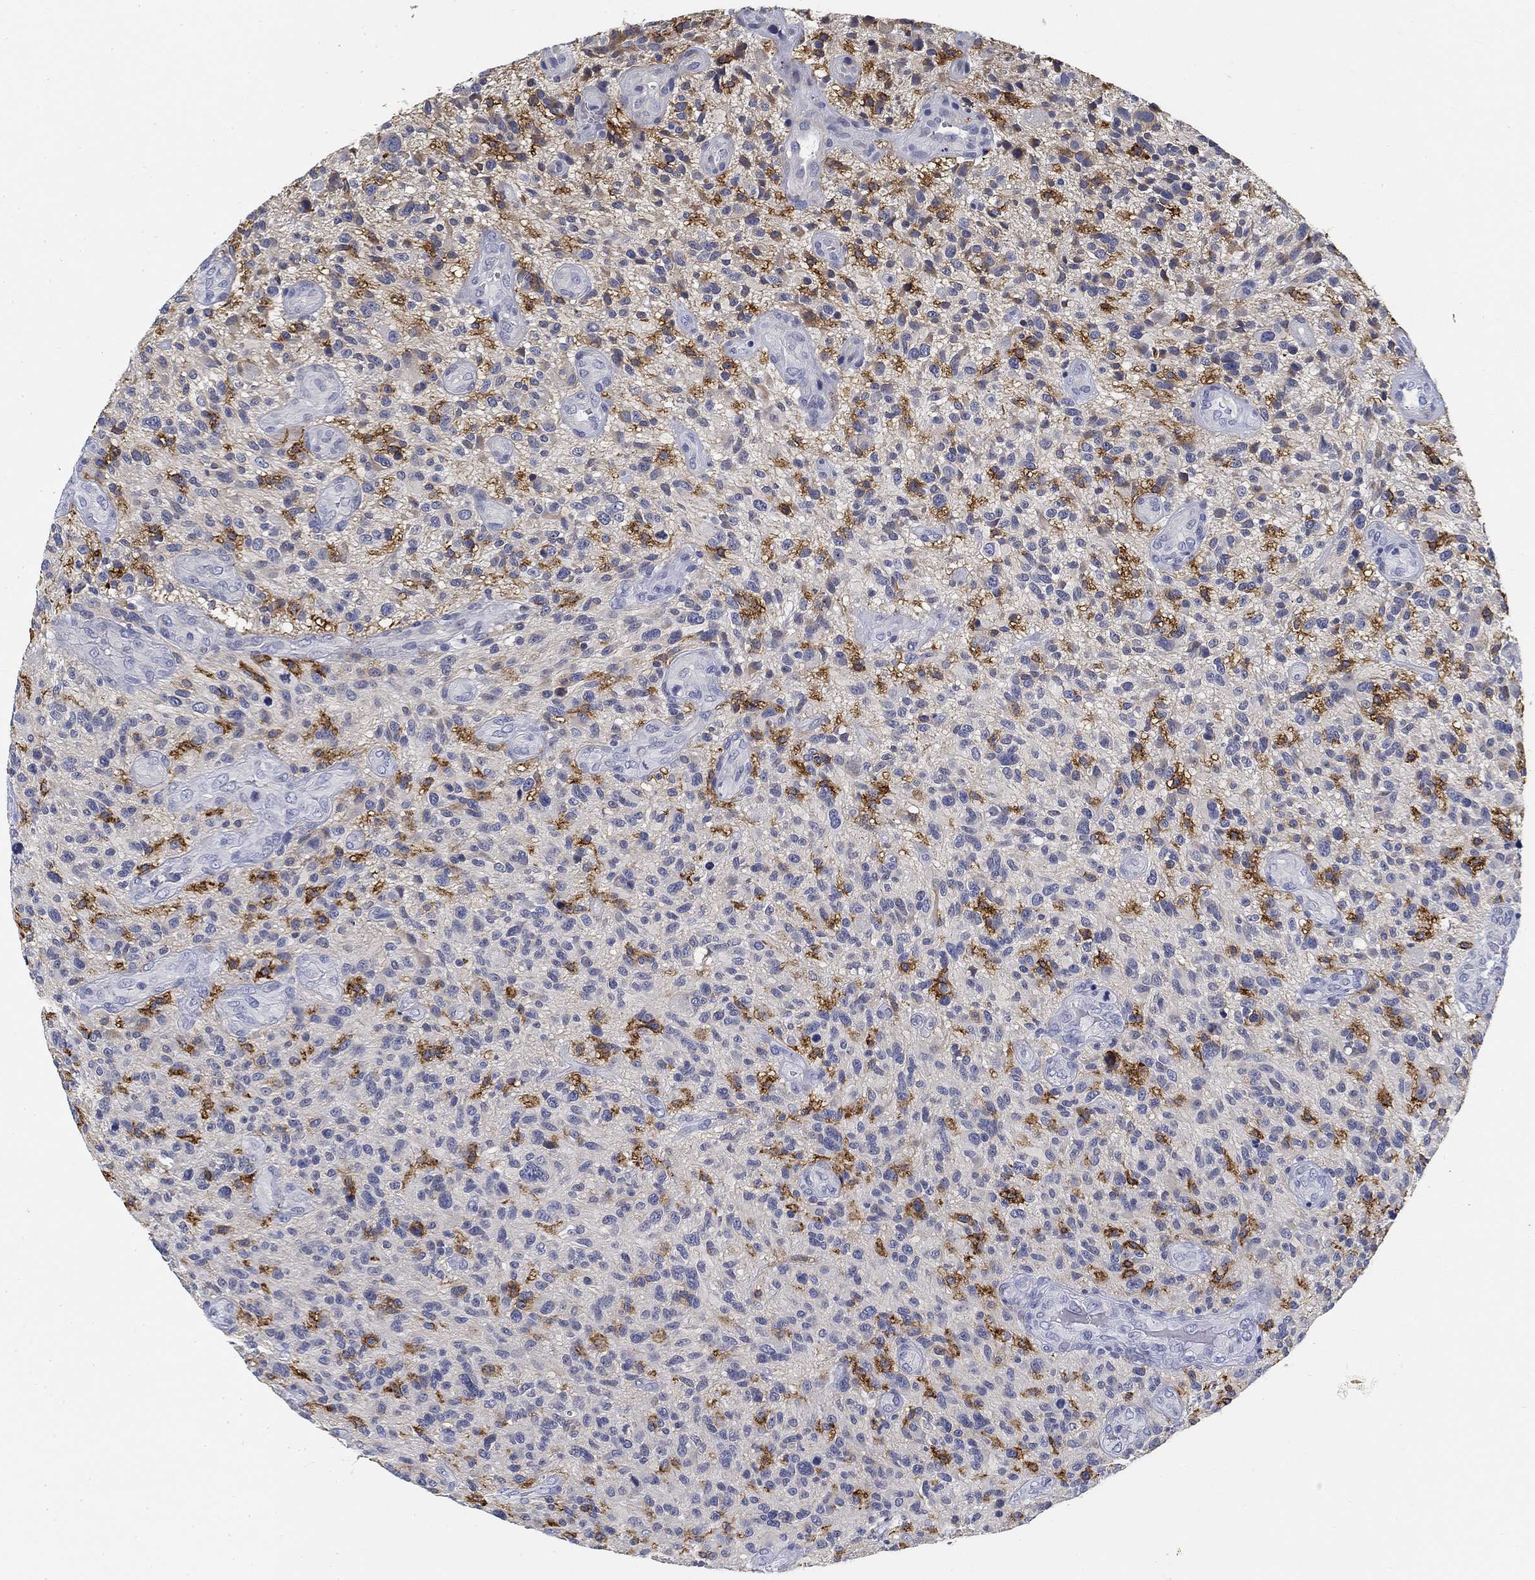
{"staining": {"intensity": "strong", "quantity": "<25%", "location": "cytoplasmic/membranous"}, "tissue": "glioma", "cell_type": "Tumor cells", "image_type": "cancer", "snomed": [{"axis": "morphology", "description": "Glioma, malignant, High grade"}, {"axis": "topography", "description": "Brain"}], "caption": "Human malignant high-grade glioma stained with a brown dye displays strong cytoplasmic/membranous positive staining in about <25% of tumor cells.", "gene": "SLC2A5", "patient": {"sex": "male", "age": 47}}